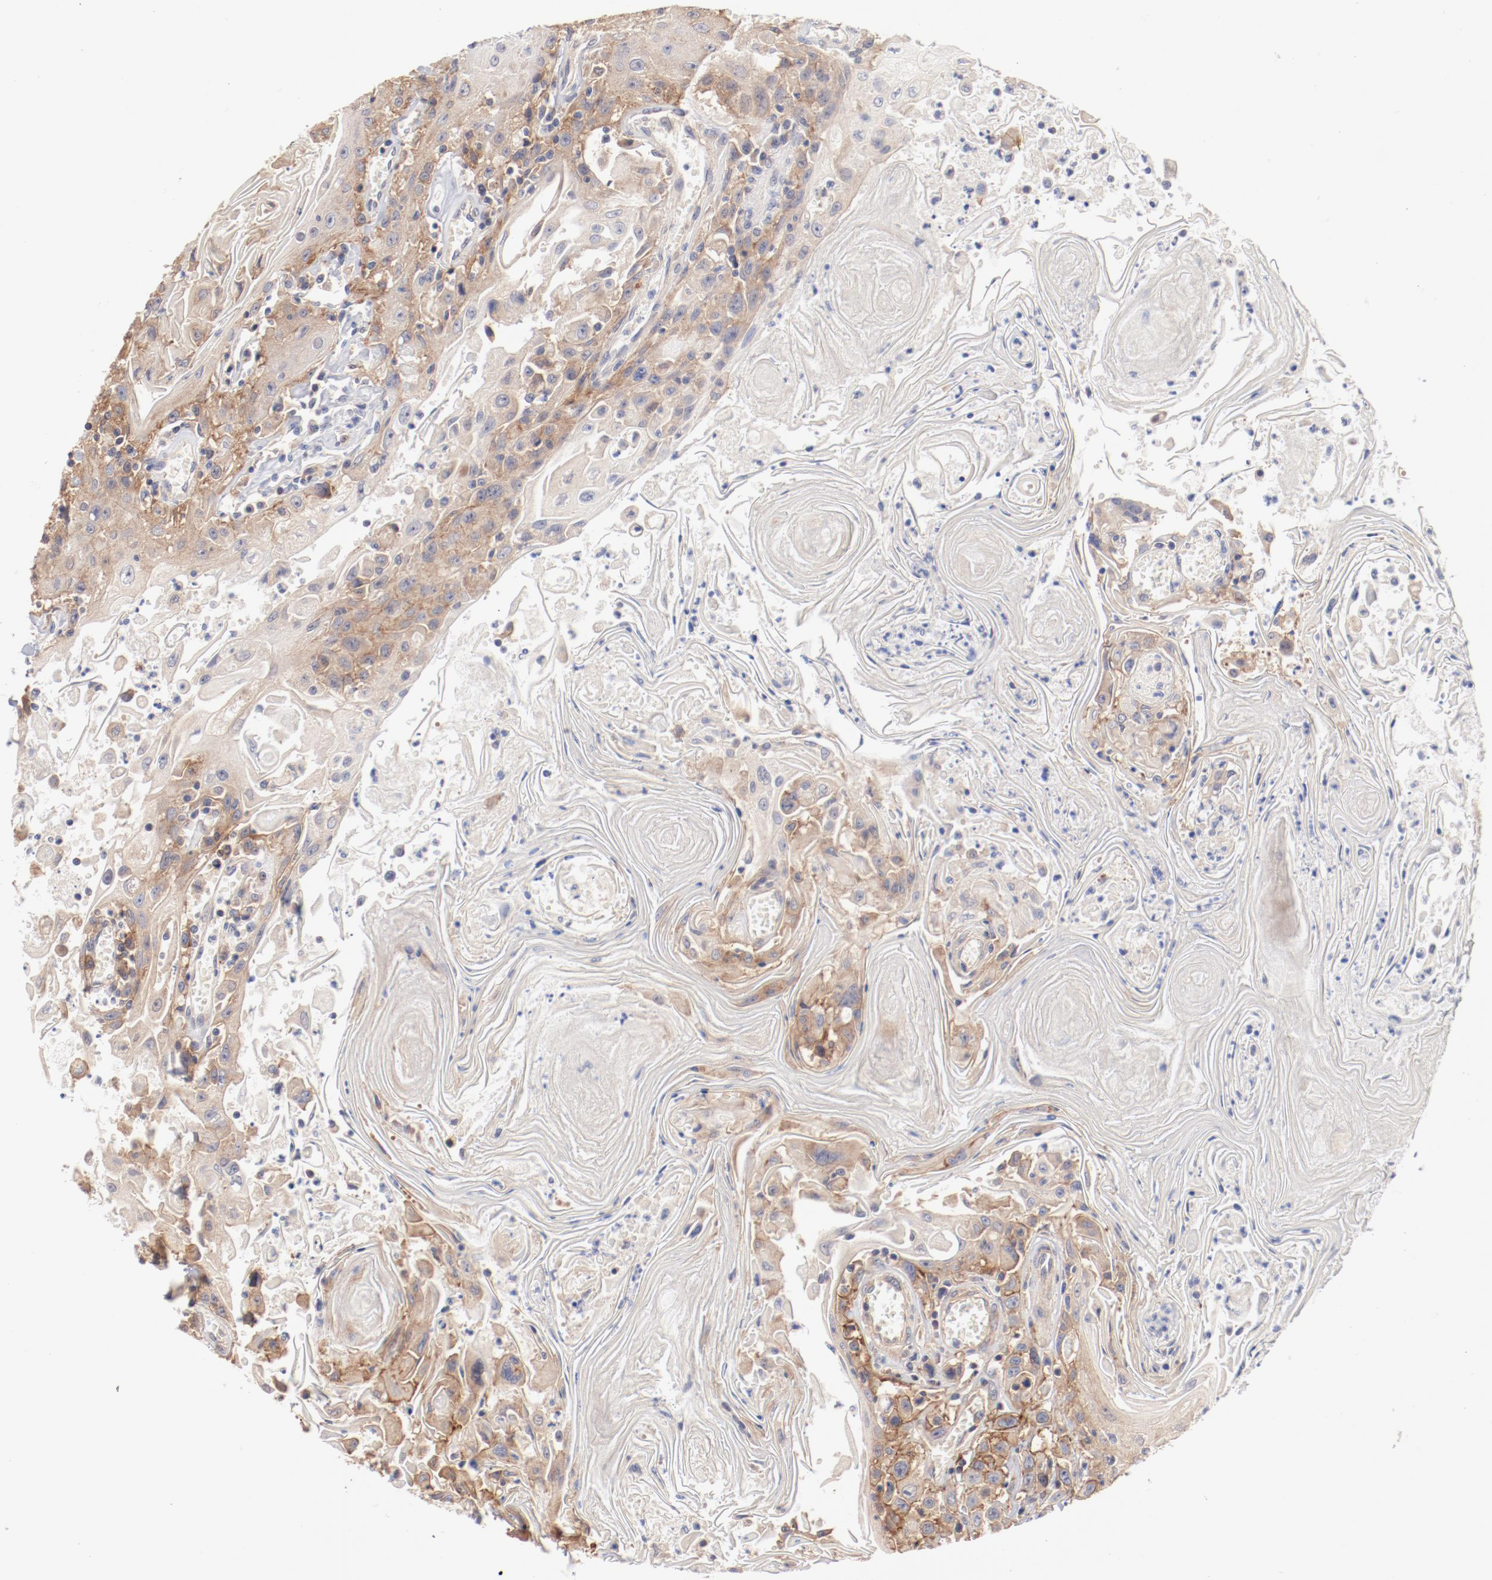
{"staining": {"intensity": "weak", "quantity": ">75%", "location": "cytoplasmic/membranous"}, "tissue": "head and neck cancer", "cell_type": "Tumor cells", "image_type": "cancer", "snomed": [{"axis": "morphology", "description": "Squamous cell carcinoma, NOS"}, {"axis": "topography", "description": "Oral tissue"}, {"axis": "topography", "description": "Head-Neck"}], "caption": "A high-resolution photomicrograph shows immunohistochemistry staining of head and neck squamous cell carcinoma, which shows weak cytoplasmic/membranous expression in approximately >75% of tumor cells.", "gene": "SETD3", "patient": {"sex": "female", "age": 76}}